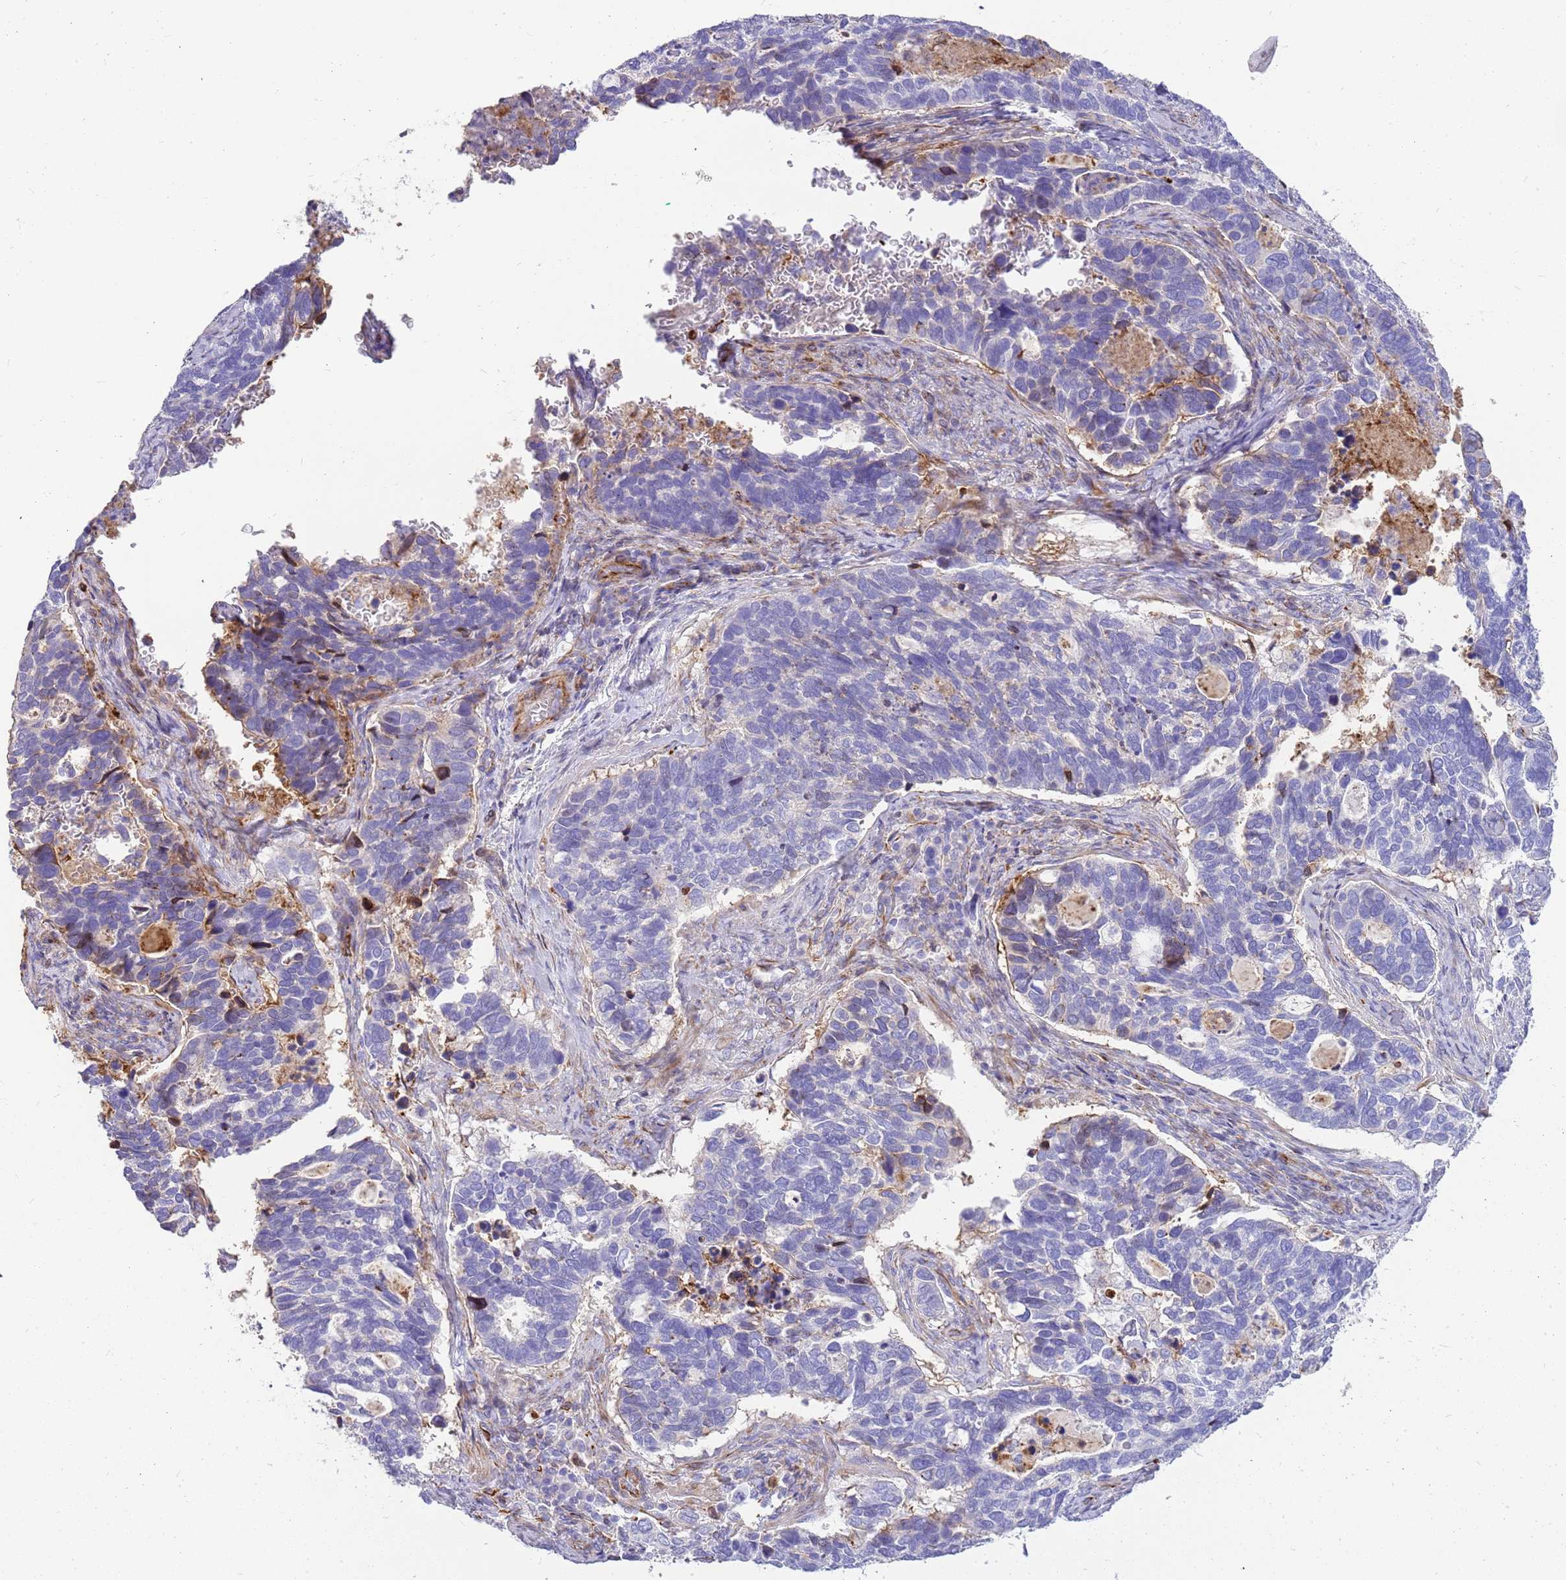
{"staining": {"intensity": "negative", "quantity": "none", "location": "none"}, "tissue": "cervical cancer", "cell_type": "Tumor cells", "image_type": "cancer", "snomed": [{"axis": "morphology", "description": "Squamous cell carcinoma, NOS"}, {"axis": "topography", "description": "Cervix"}], "caption": "Immunohistochemistry (IHC) photomicrograph of neoplastic tissue: human cervical cancer stained with DAB (3,3'-diaminobenzidine) demonstrates no significant protein expression in tumor cells.", "gene": "ZDHHC1", "patient": {"sex": "female", "age": 38}}